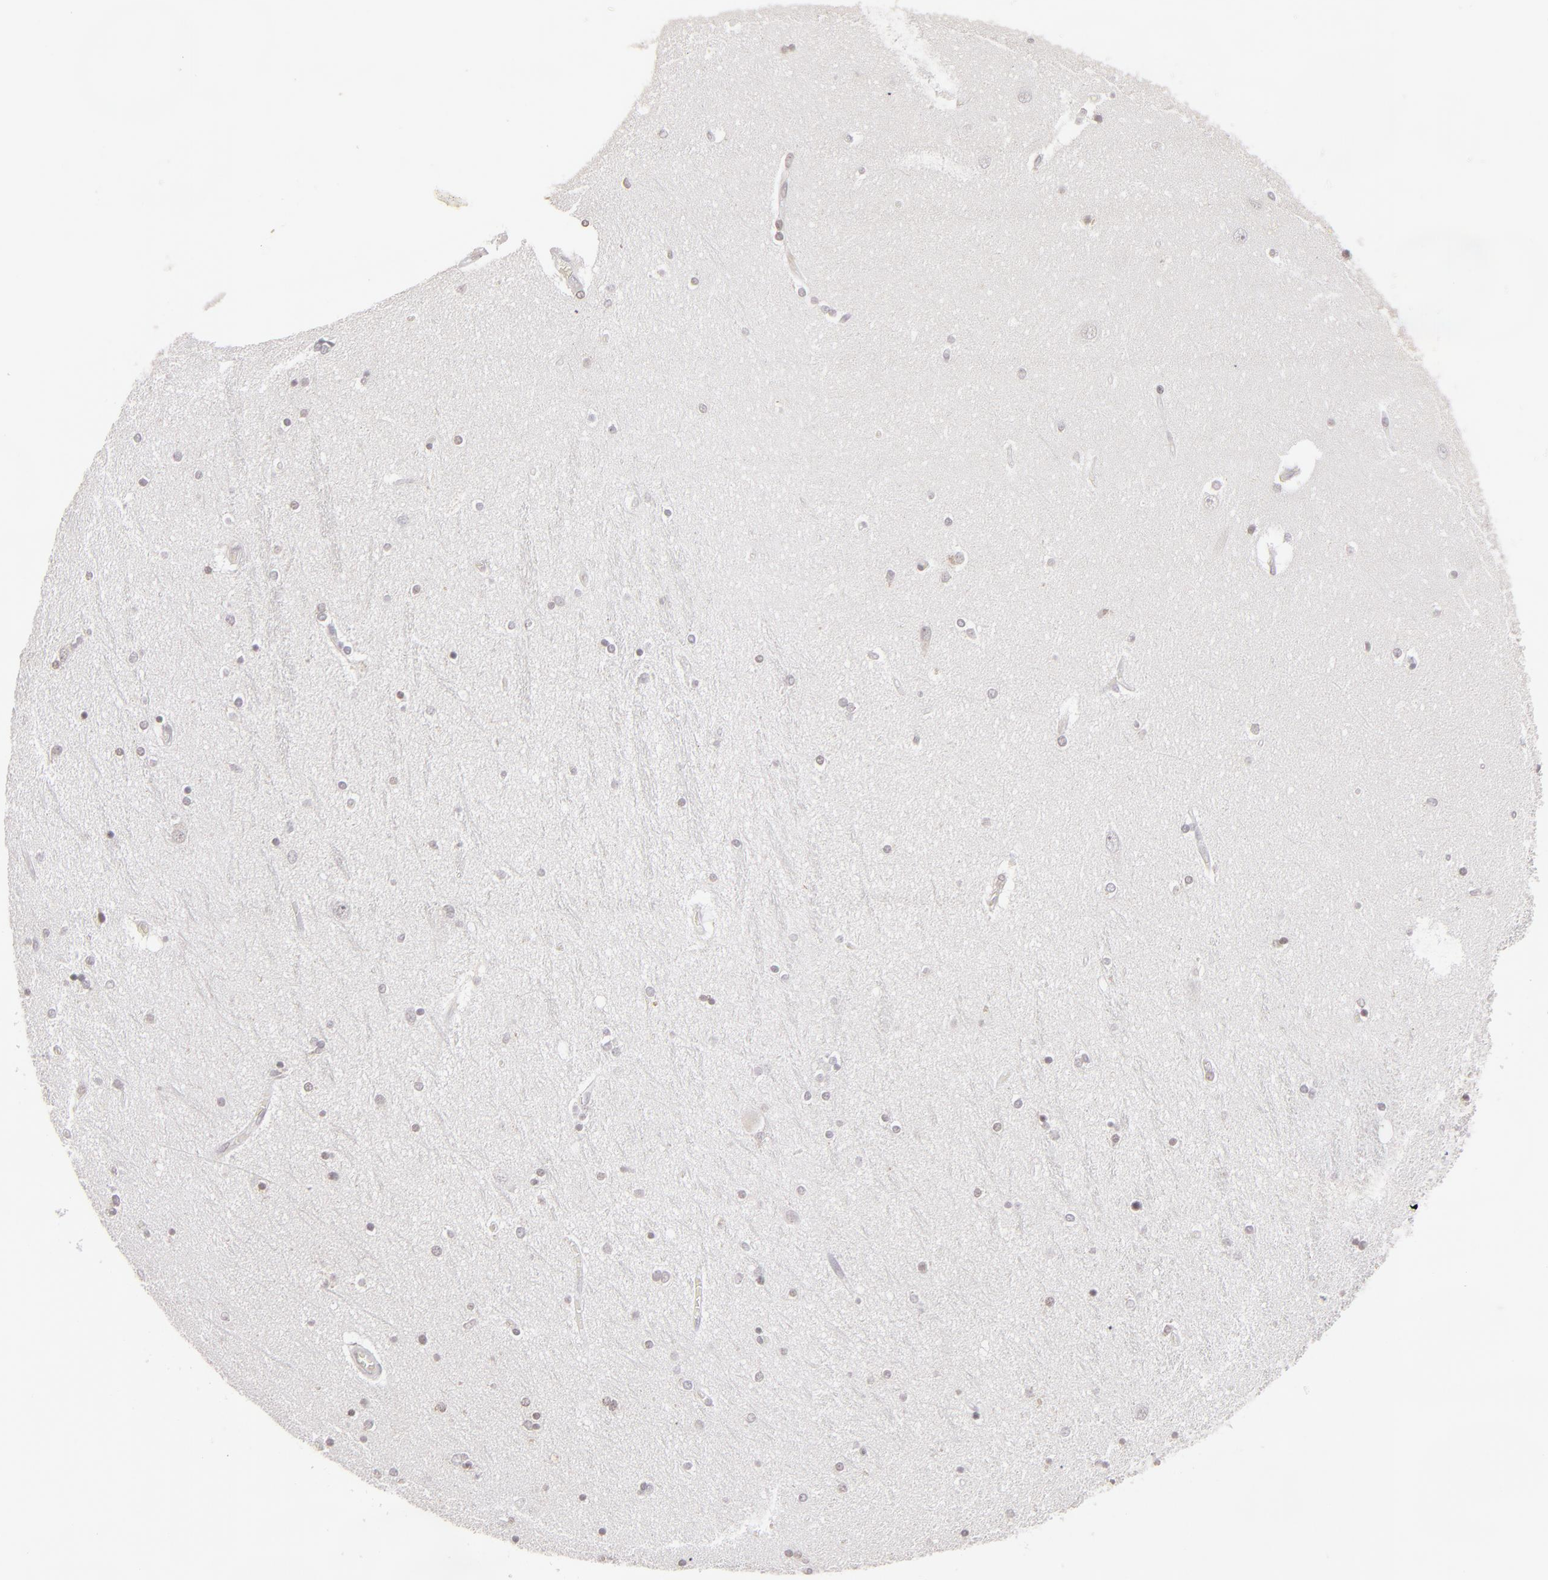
{"staining": {"intensity": "negative", "quantity": "none", "location": "none"}, "tissue": "hippocampus", "cell_type": "Glial cells", "image_type": "normal", "snomed": [{"axis": "morphology", "description": "Normal tissue, NOS"}, {"axis": "topography", "description": "Hippocampus"}], "caption": "The histopathology image shows no significant positivity in glial cells of hippocampus.", "gene": "CLDN2", "patient": {"sex": "female", "age": 54}}